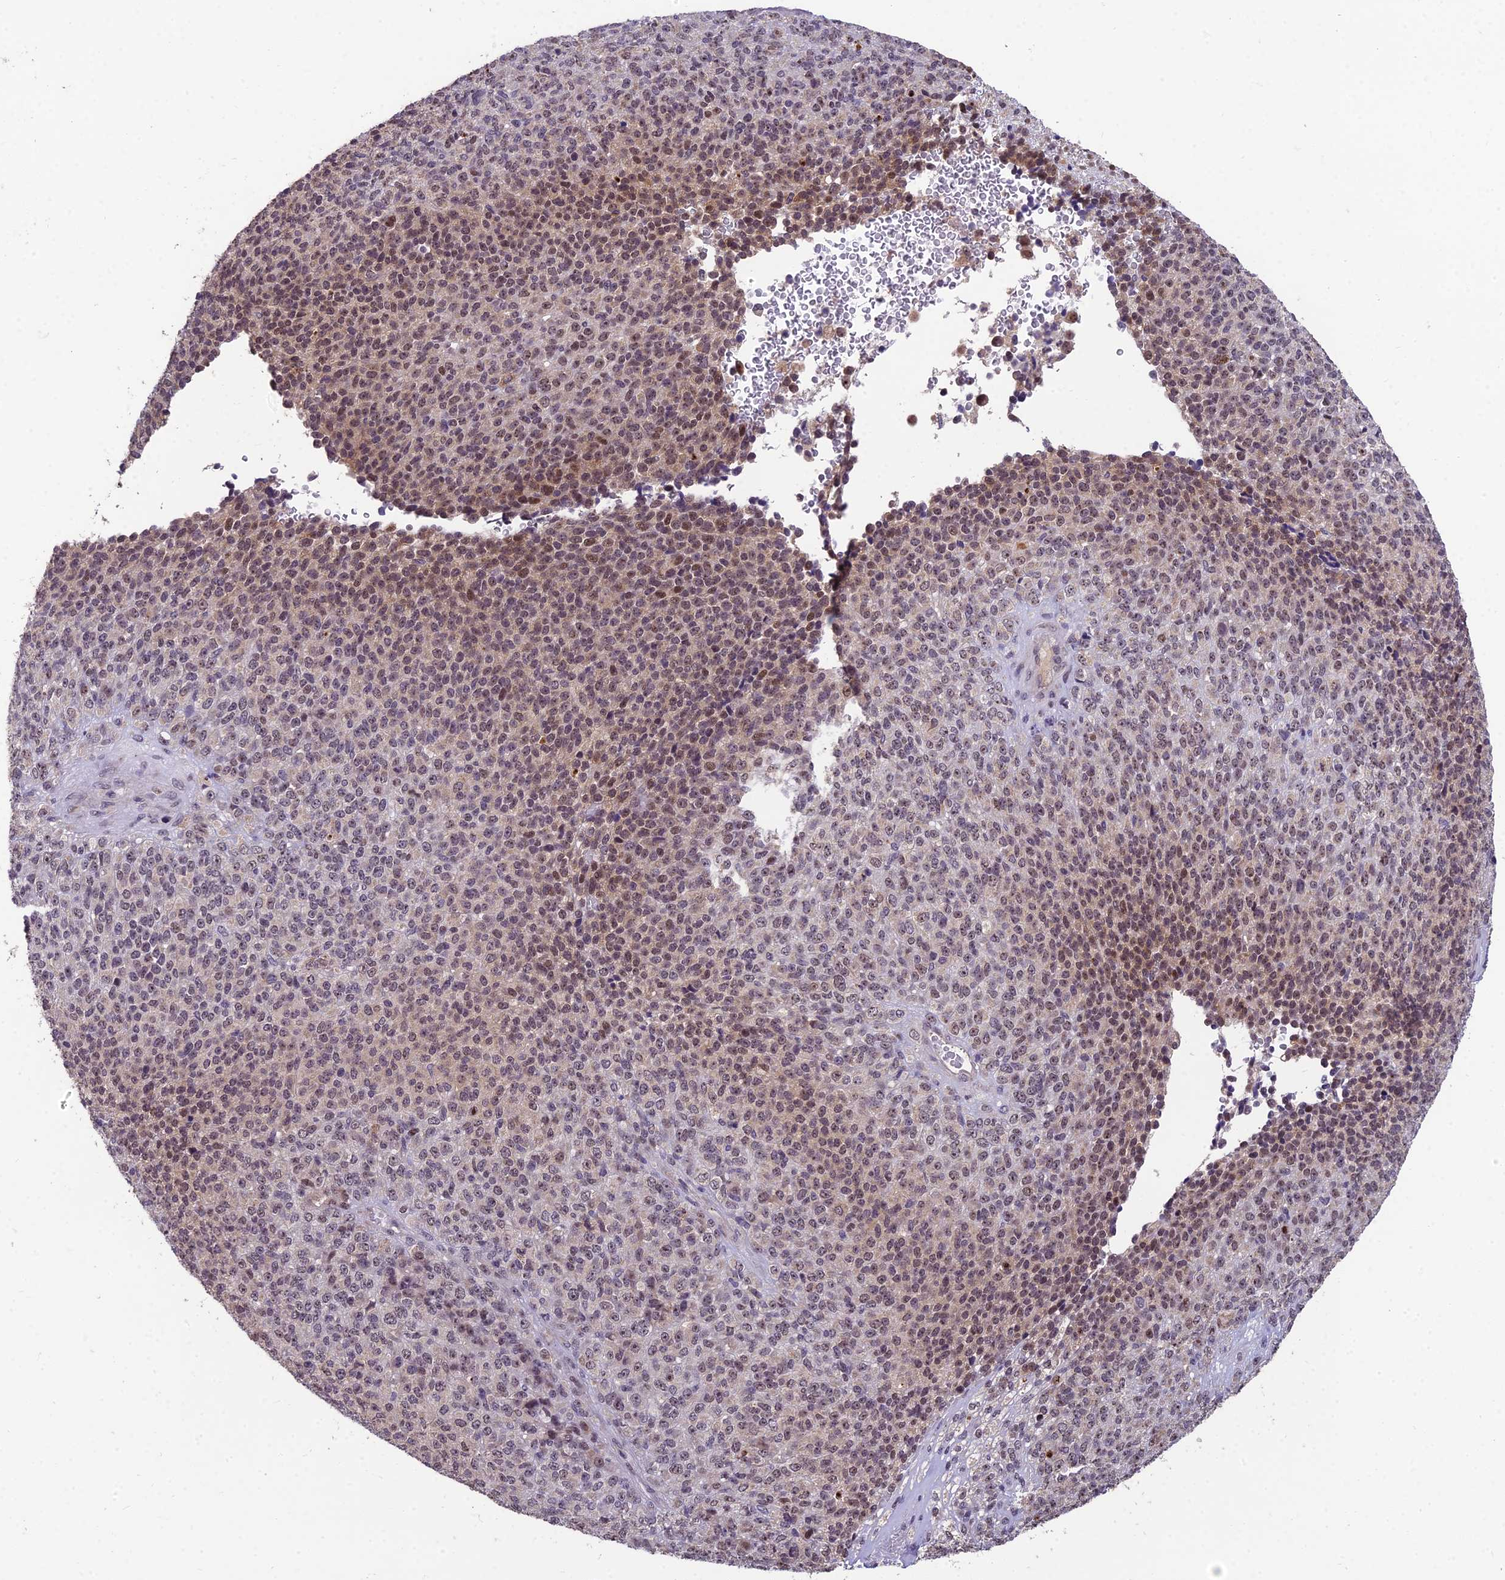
{"staining": {"intensity": "moderate", "quantity": ">75%", "location": "nuclear"}, "tissue": "melanoma", "cell_type": "Tumor cells", "image_type": "cancer", "snomed": [{"axis": "morphology", "description": "Malignant melanoma, Metastatic site"}, {"axis": "topography", "description": "Brain"}], "caption": "This image displays melanoma stained with IHC to label a protein in brown. The nuclear of tumor cells show moderate positivity for the protein. Nuclei are counter-stained blue.", "gene": "ZNF333", "patient": {"sex": "female", "age": 56}}